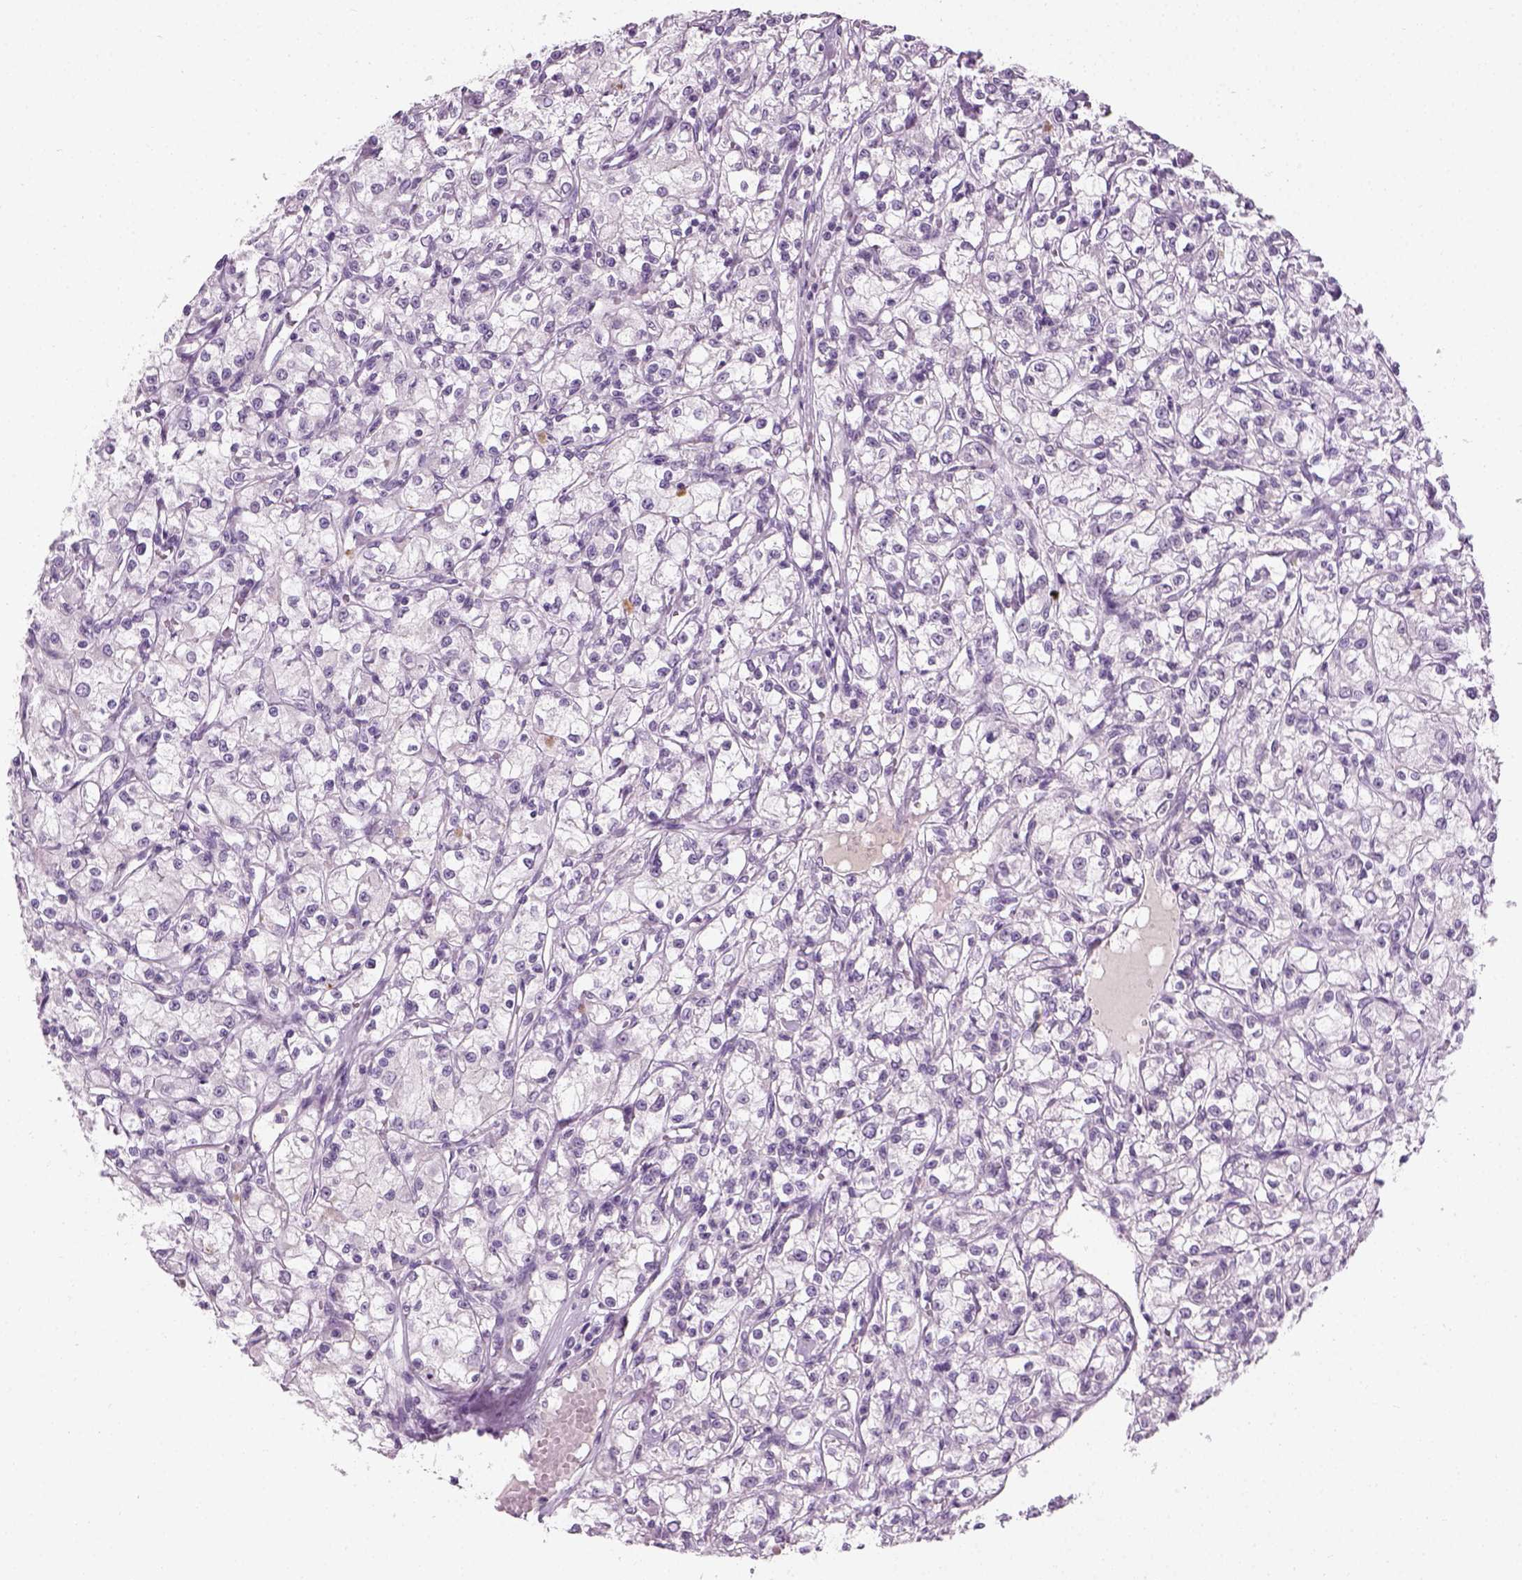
{"staining": {"intensity": "negative", "quantity": "none", "location": "none"}, "tissue": "renal cancer", "cell_type": "Tumor cells", "image_type": "cancer", "snomed": [{"axis": "morphology", "description": "Adenocarcinoma, NOS"}, {"axis": "topography", "description": "Kidney"}], "caption": "Immunohistochemical staining of renal cancer demonstrates no significant expression in tumor cells. (DAB IHC visualized using brightfield microscopy, high magnification).", "gene": "TH", "patient": {"sex": "female", "age": 59}}